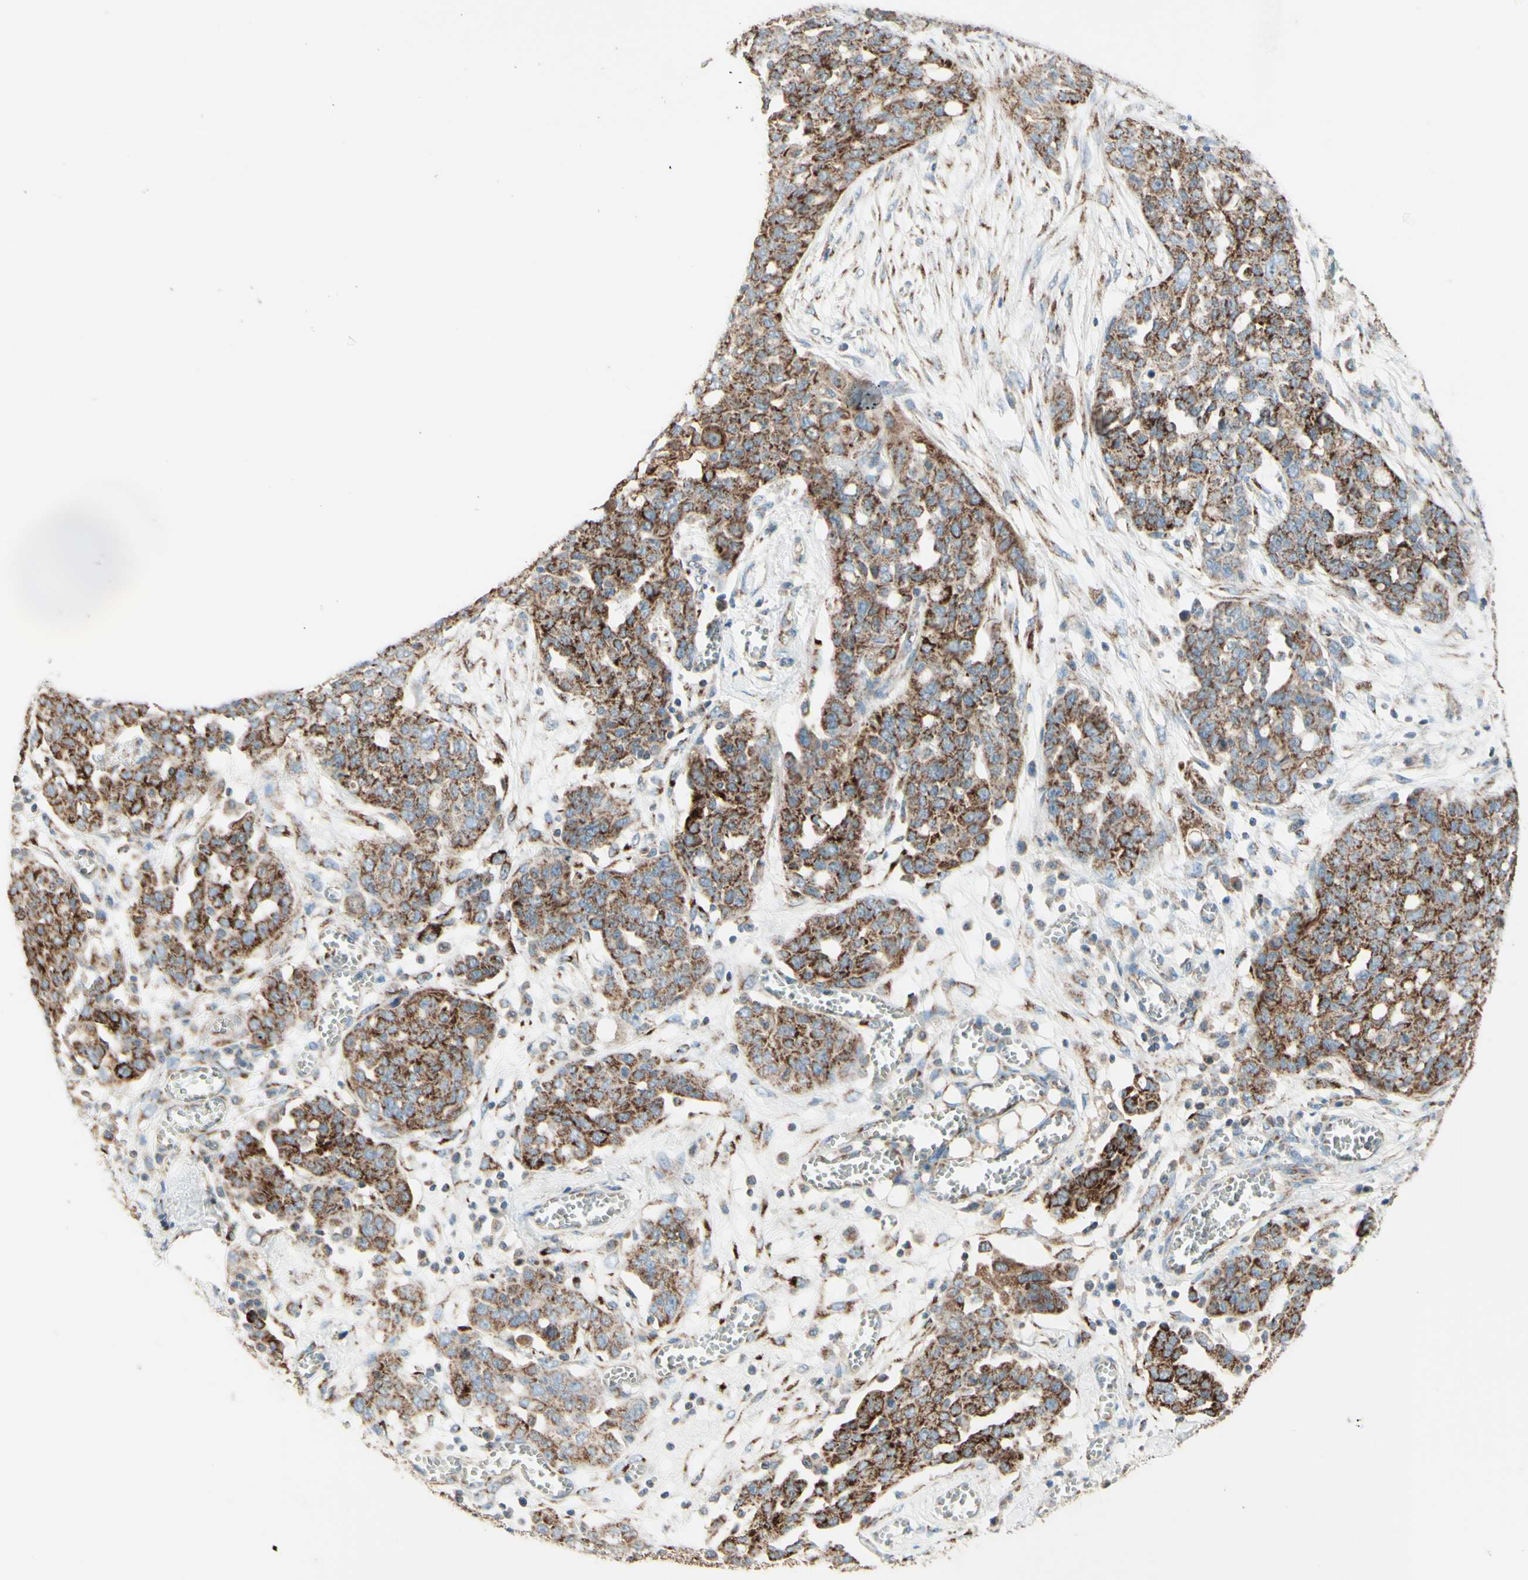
{"staining": {"intensity": "strong", "quantity": ">75%", "location": "cytoplasmic/membranous"}, "tissue": "ovarian cancer", "cell_type": "Tumor cells", "image_type": "cancer", "snomed": [{"axis": "morphology", "description": "Cystadenocarcinoma, serous, NOS"}, {"axis": "topography", "description": "Soft tissue"}, {"axis": "topography", "description": "Ovary"}], "caption": "This image reveals immunohistochemistry (IHC) staining of human ovarian cancer, with high strong cytoplasmic/membranous positivity in about >75% of tumor cells.", "gene": "ARMC10", "patient": {"sex": "female", "age": 57}}